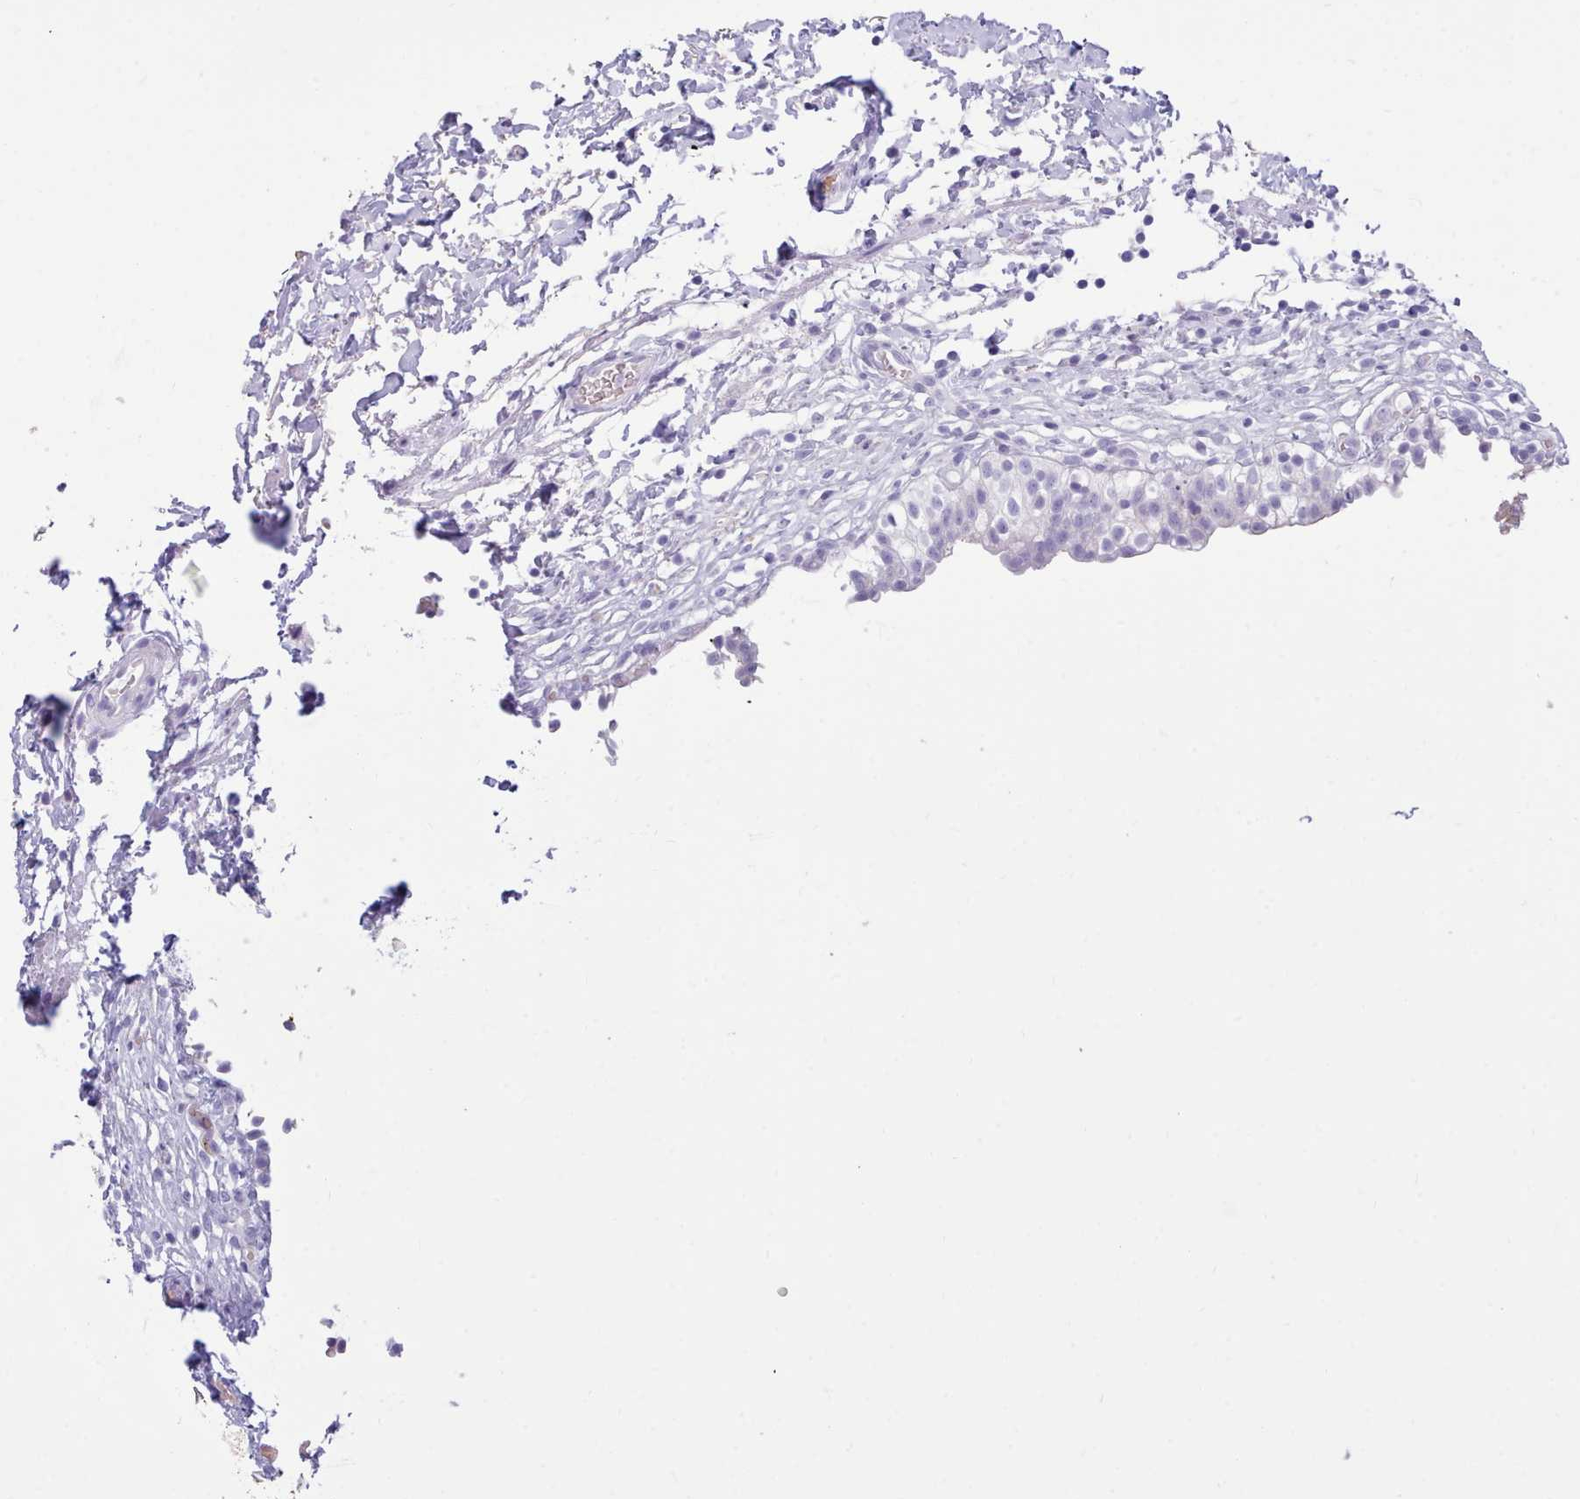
{"staining": {"intensity": "negative", "quantity": "none", "location": "none"}, "tissue": "urinary bladder", "cell_type": "Urothelial cells", "image_type": "normal", "snomed": [{"axis": "morphology", "description": "Normal tissue, NOS"}, {"axis": "topography", "description": "Urinary bladder"}, {"axis": "topography", "description": "Peripheral nerve tissue"}], "caption": "An IHC micrograph of benign urinary bladder is shown. There is no staining in urothelial cells of urinary bladder. (Immunohistochemistry, brightfield microscopy, high magnification).", "gene": "NKX1", "patient": {"sex": "male", "age": 55}}